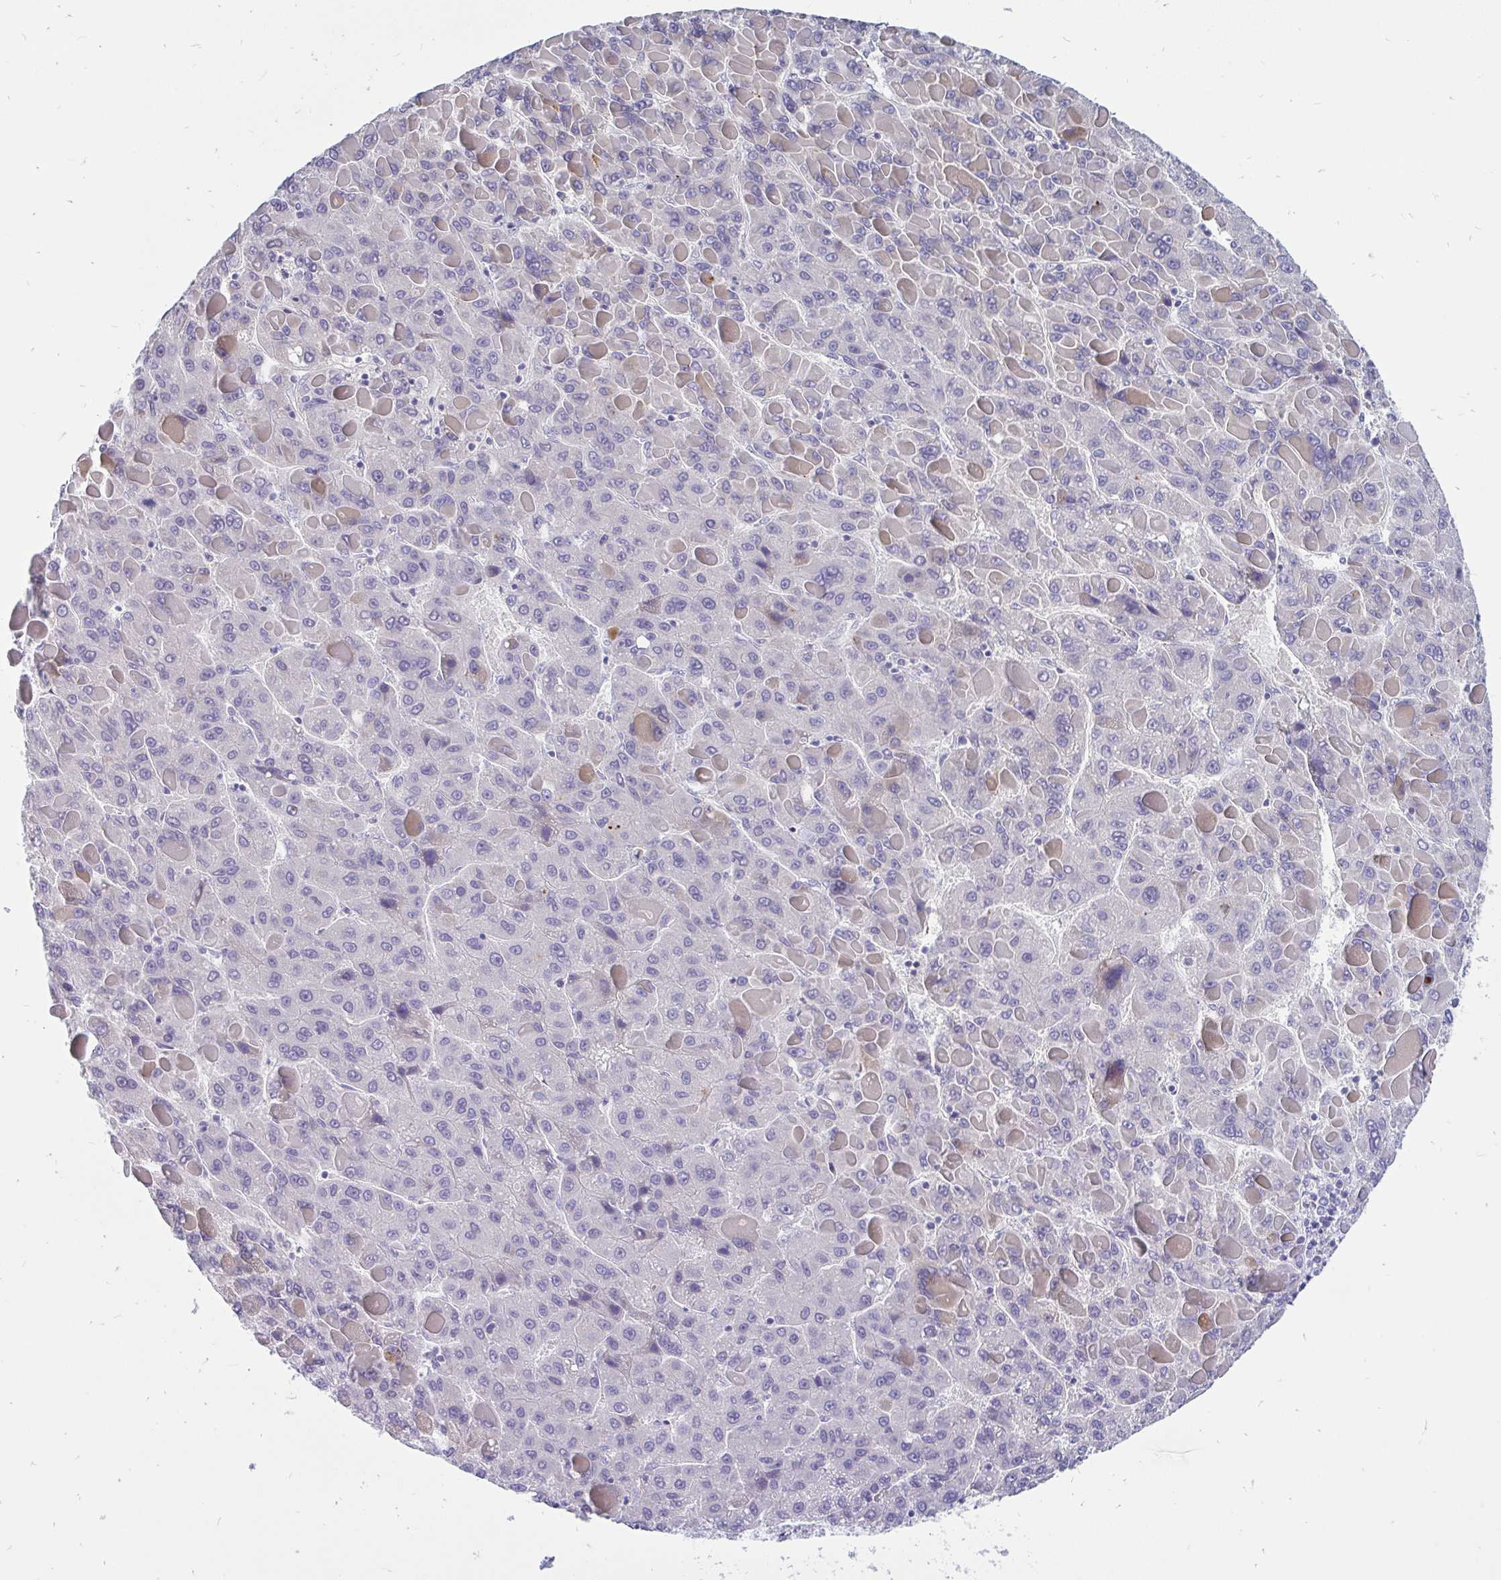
{"staining": {"intensity": "negative", "quantity": "none", "location": "none"}, "tissue": "liver cancer", "cell_type": "Tumor cells", "image_type": "cancer", "snomed": [{"axis": "morphology", "description": "Carcinoma, Hepatocellular, NOS"}, {"axis": "topography", "description": "Liver"}], "caption": "An immunohistochemistry (IHC) histopathology image of hepatocellular carcinoma (liver) is shown. There is no staining in tumor cells of hepatocellular carcinoma (liver). Nuclei are stained in blue.", "gene": "KIAA2013", "patient": {"sex": "female", "age": 82}}